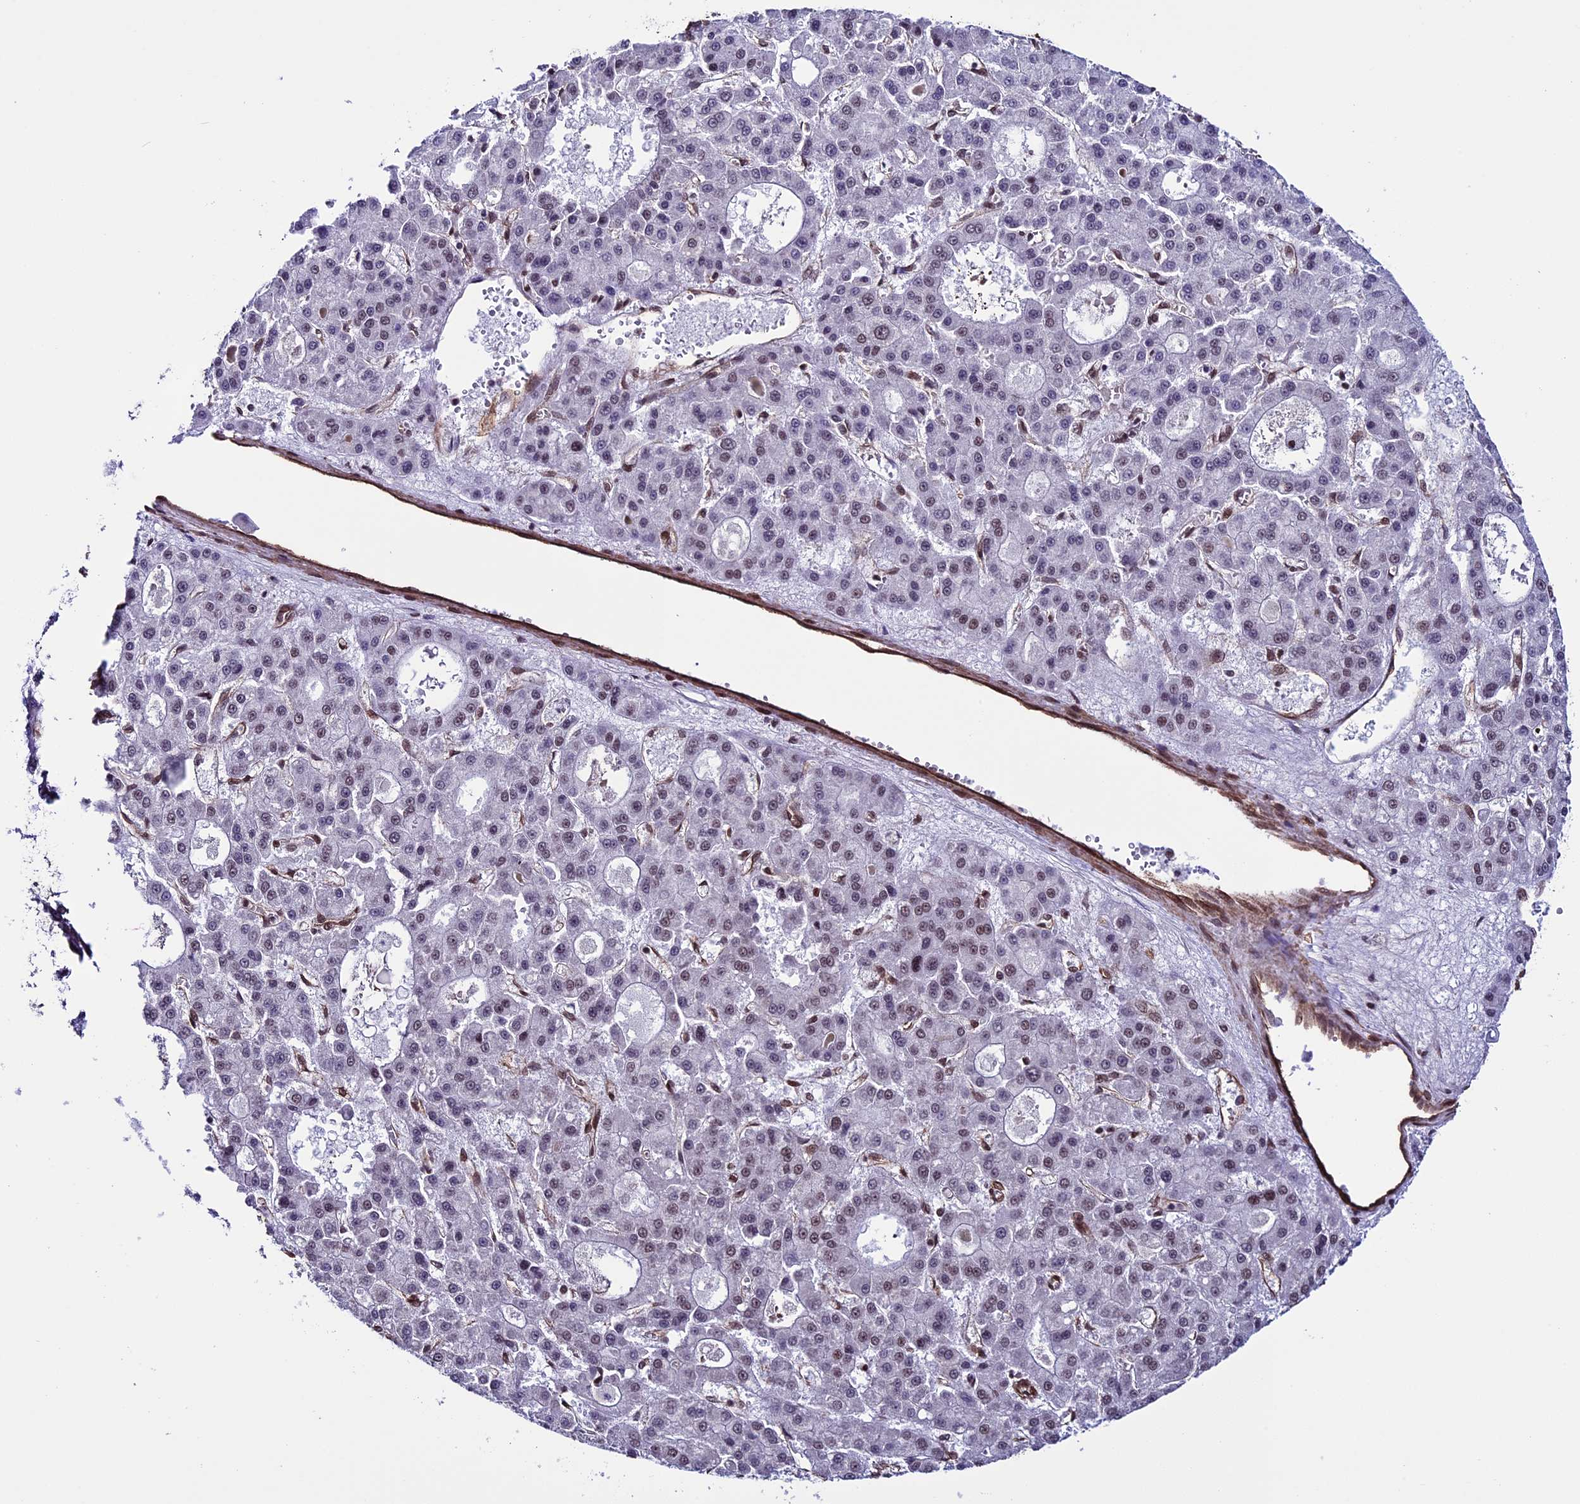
{"staining": {"intensity": "weak", "quantity": "<25%", "location": "nuclear"}, "tissue": "liver cancer", "cell_type": "Tumor cells", "image_type": "cancer", "snomed": [{"axis": "morphology", "description": "Carcinoma, Hepatocellular, NOS"}, {"axis": "topography", "description": "Liver"}], "caption": "Liver cancer stained for a protein using immunohistochemistry exhibits no expression tumor cells.", "gene": "MPHOSPH8", "patient": {"sex": "male", "age": 70}}